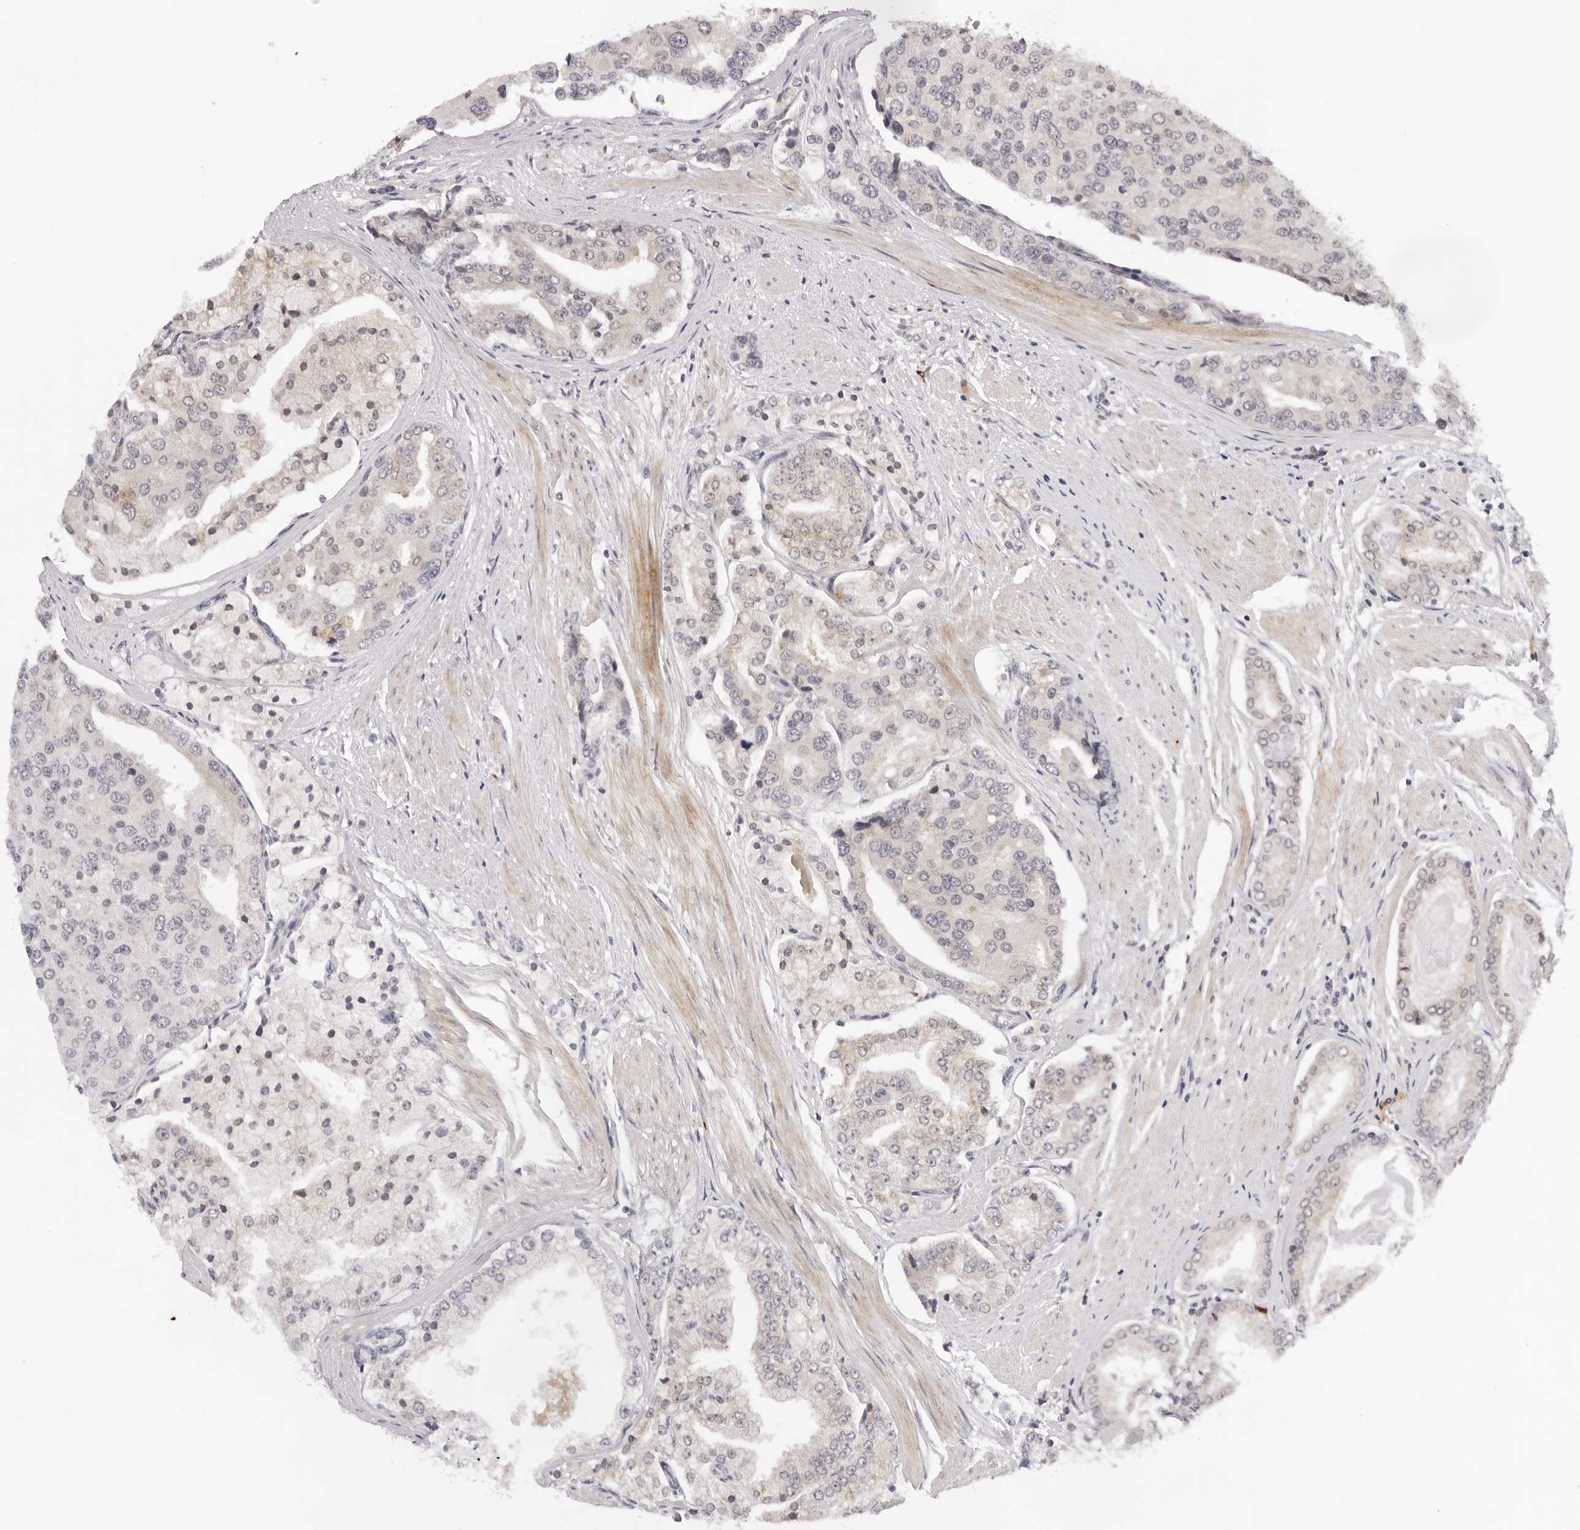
{"staining": {"intensity": "negative", "quantity": "none", "location": "none"}, "tissue": "prostate cancer", "cell_type": "Tumor cells", "image_type": "cancer", "snomed": [{"axis": "morphology", "description": "Adenocarcinoma, High grade"}, {"axis": "topography", "description": "Prostate"}], "caption": "Immunohistochemistry (IHC) histopathology image of neoplastic tissue: human prostate cancer (high-grade adenocarcinoma) stained with DAB (3,3'-diaminobenzidine) shows no significant protein positivity in tumor cells. Brightfield microscopy of IHC stained with DAB (3,3'-diaminobenzidine) (brown) and hematoxylin (blue), captured at high magnification.", "gene": "IL17RA", "patient": {"sex": "male", "age": 50}}